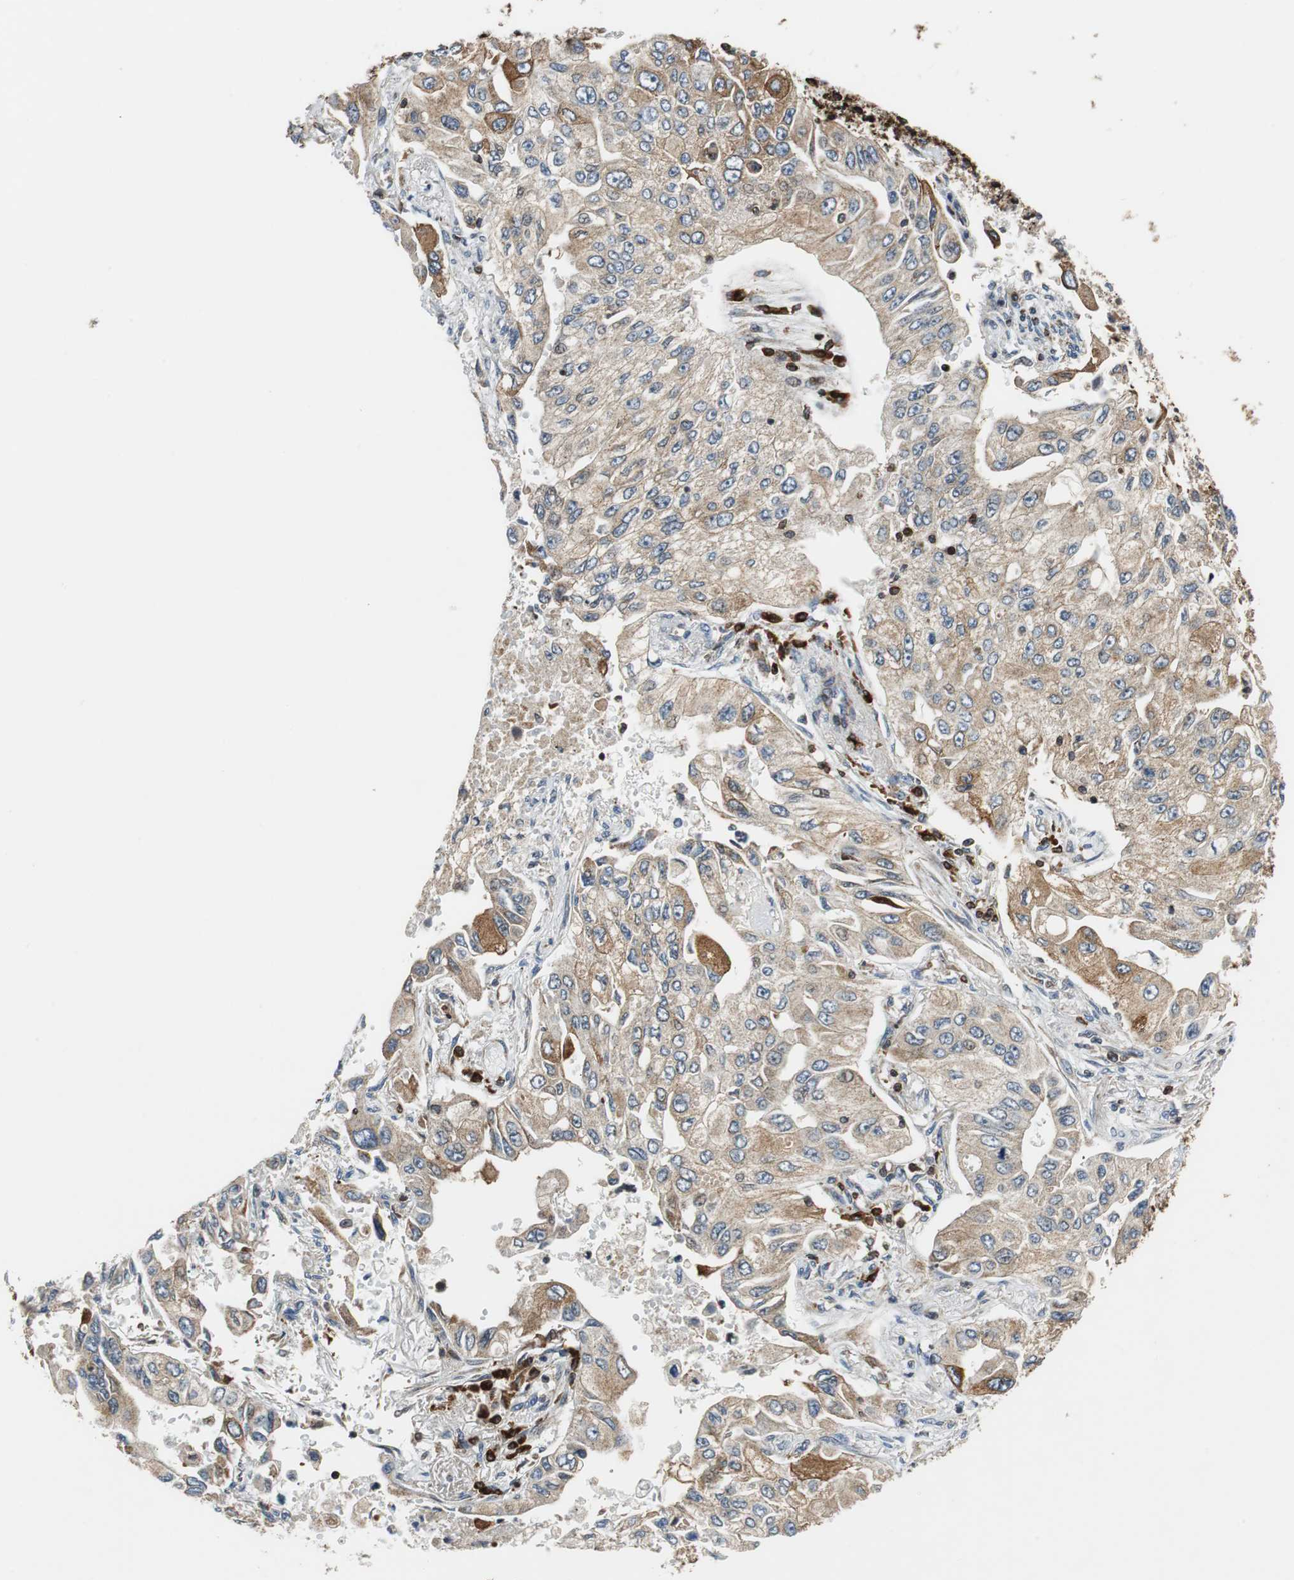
{"staining": {"intensity": "moderate", "quantity": ">75%", "location": "cytoplasmic/membranous"}, "tissue": "lung cancer", "cell_type": "Tumor cells", "image_type": "cancer", "snomed": [{"axis": "morphology", "description": "Adenocarcinoma, NOS"}, {"axis": "topography", "description": "Lung"}], "caption": "Lung cancer tissue demonstrates moderate cytoplasmic/membranous staining in about >75% of tumor cells", "gene": "TUBA4A", "patient": {"sex": "male", "age": 84}}